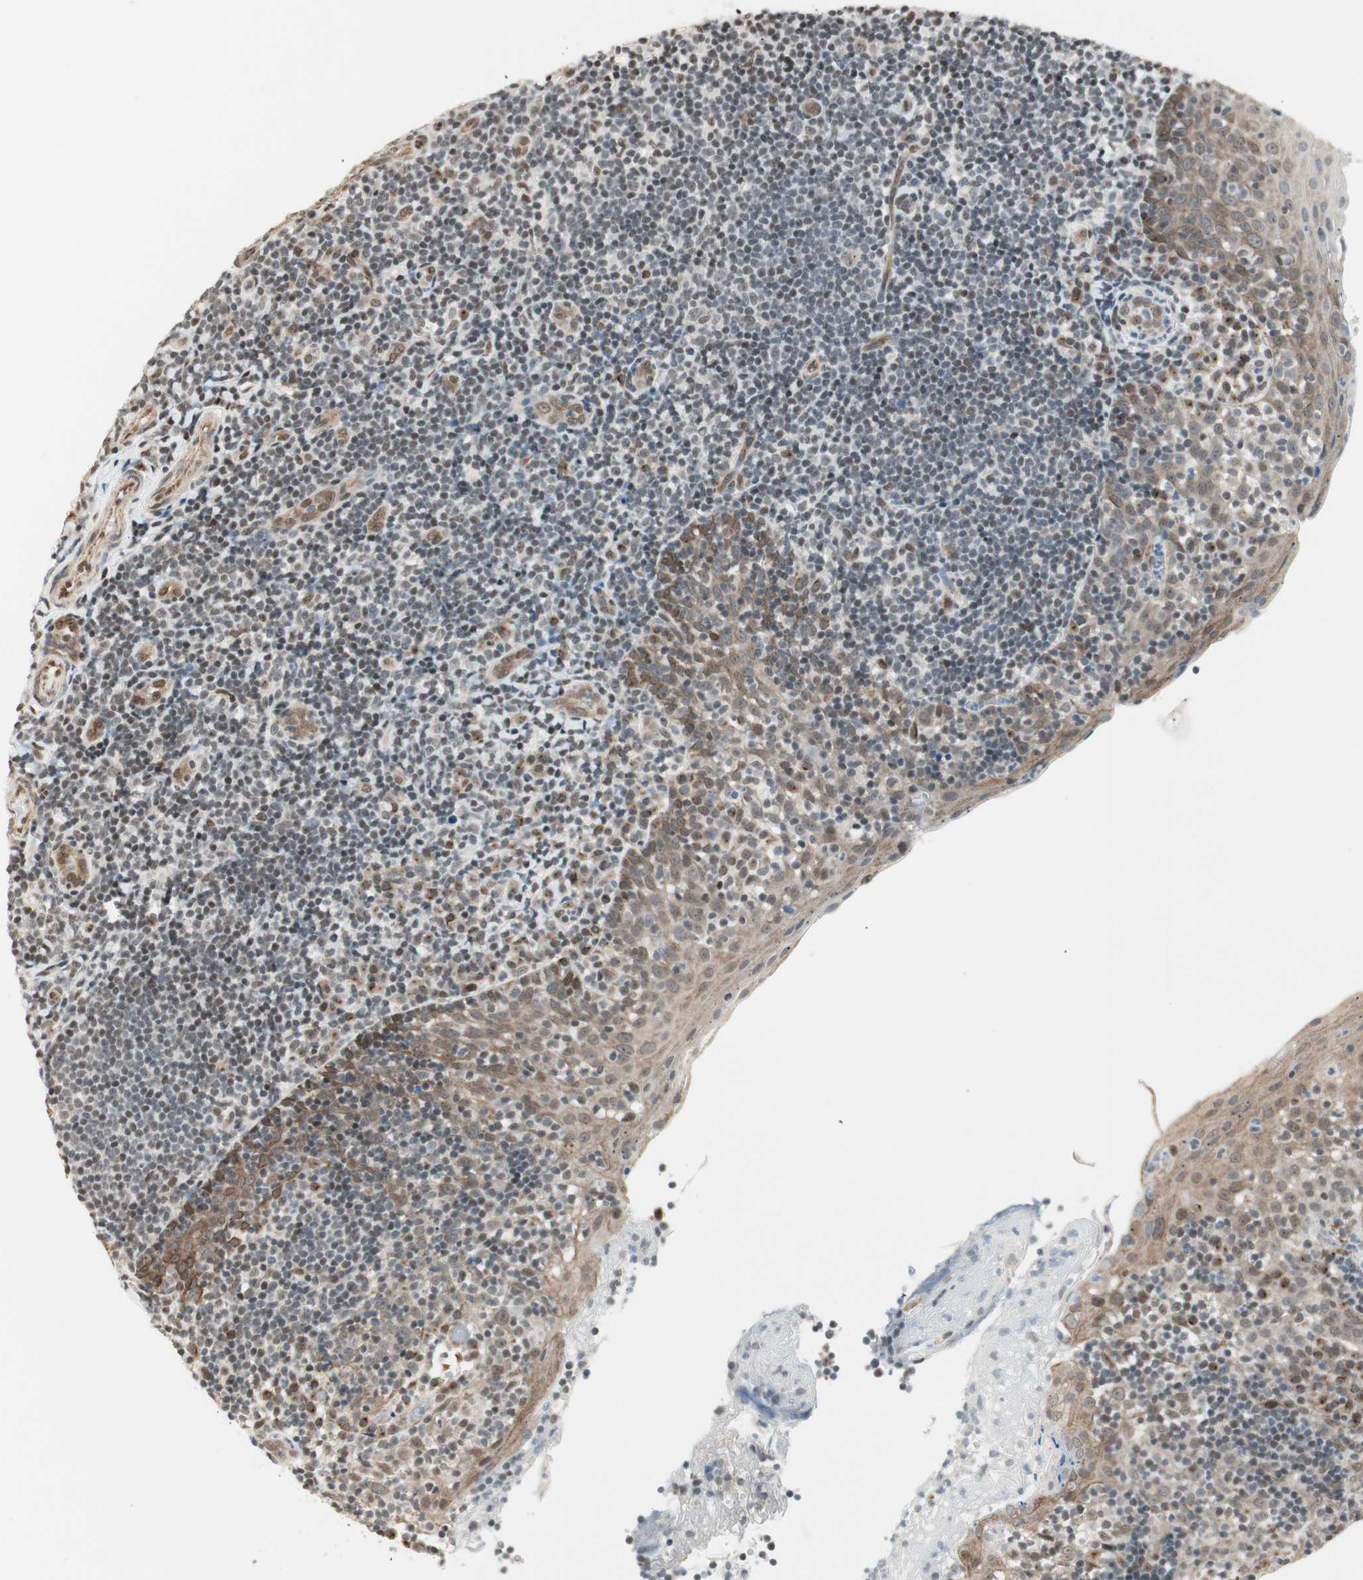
{"staining": {"intensity": "weak", "quantity": "25%-75%", "location": "cytoplasmic/membranous,nuclear"}, "tissue": "tonsil", "cell_type": "Germinal center cells", "image_type": "normal", "snomed": [{"axis": "morphology", "description": "Normal tissue, NOS"}, {"axis": "topography", "description": "Tonsil"}], "caption": "Immunohistochemistry image of benign human tonsil stained for a protein (brown), which demonstrates low levels of weak cytoplasmic/membranous,nuclear expression in approximately 25%-75% of germinal center cells.", "gene": "ZBTB17", "patient": {"sex": "female", "age": 40}}